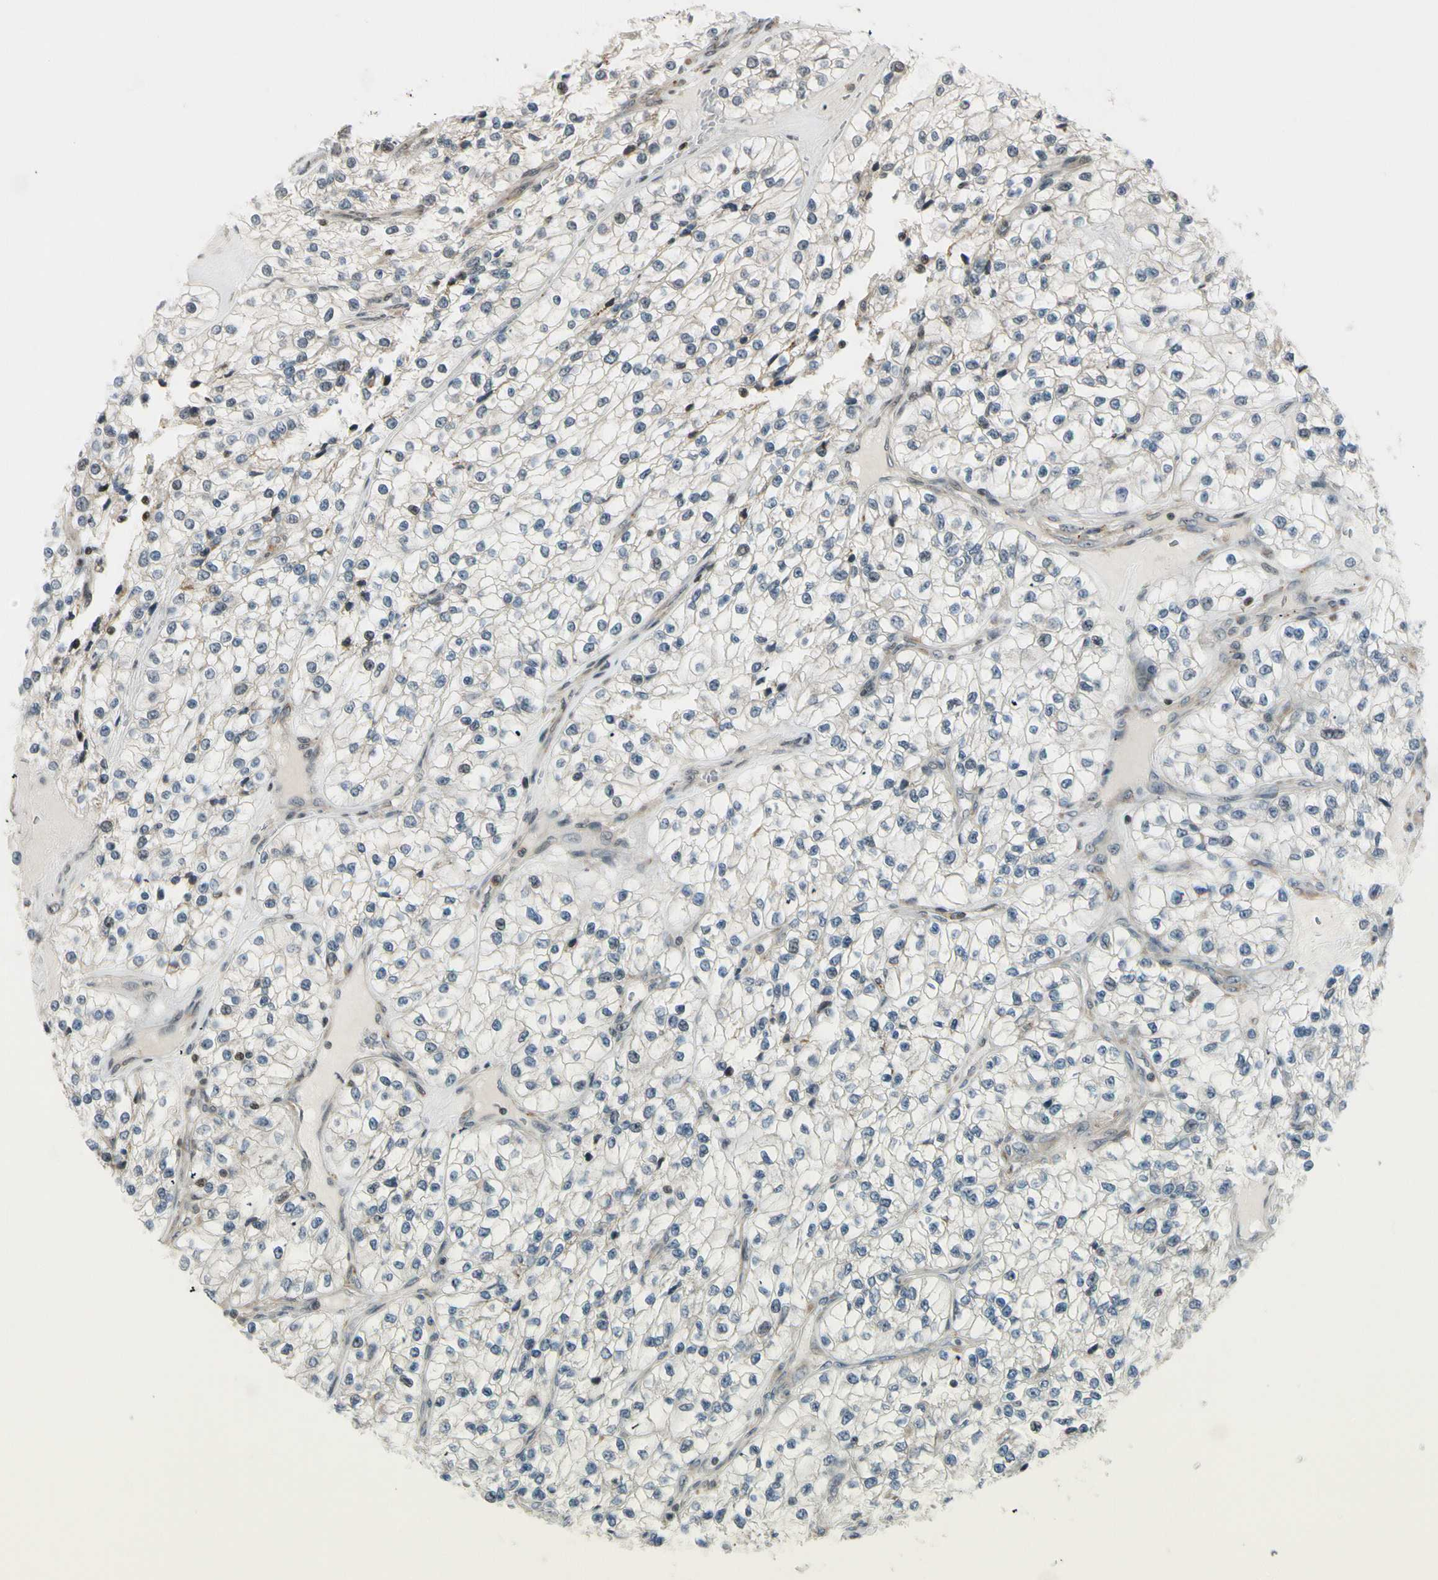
{"staining": {"intensity": "moderate", "quantity": "25%-75%", "location": "nuclear"}, "tissue": "renal cancer", "cell_type": "Tumor cells", "image_type": "cancer", "snomed": [{"axis": "morphology", "description": "Adenocarcinoma, NOS"}, {"axis": "topography", "description": "Kidney"}], "caption": "Tumor cells show medium levels of moderate nuclear positivity in approximately 25%-75% of cells in adenocarcinoma (renal). (DAB (3,3'-diaminobenzidine) IHC with brightfield microscopy, high magnification).", "gene": "DAXX", "patient": {"sex": "female", "age": 57}}